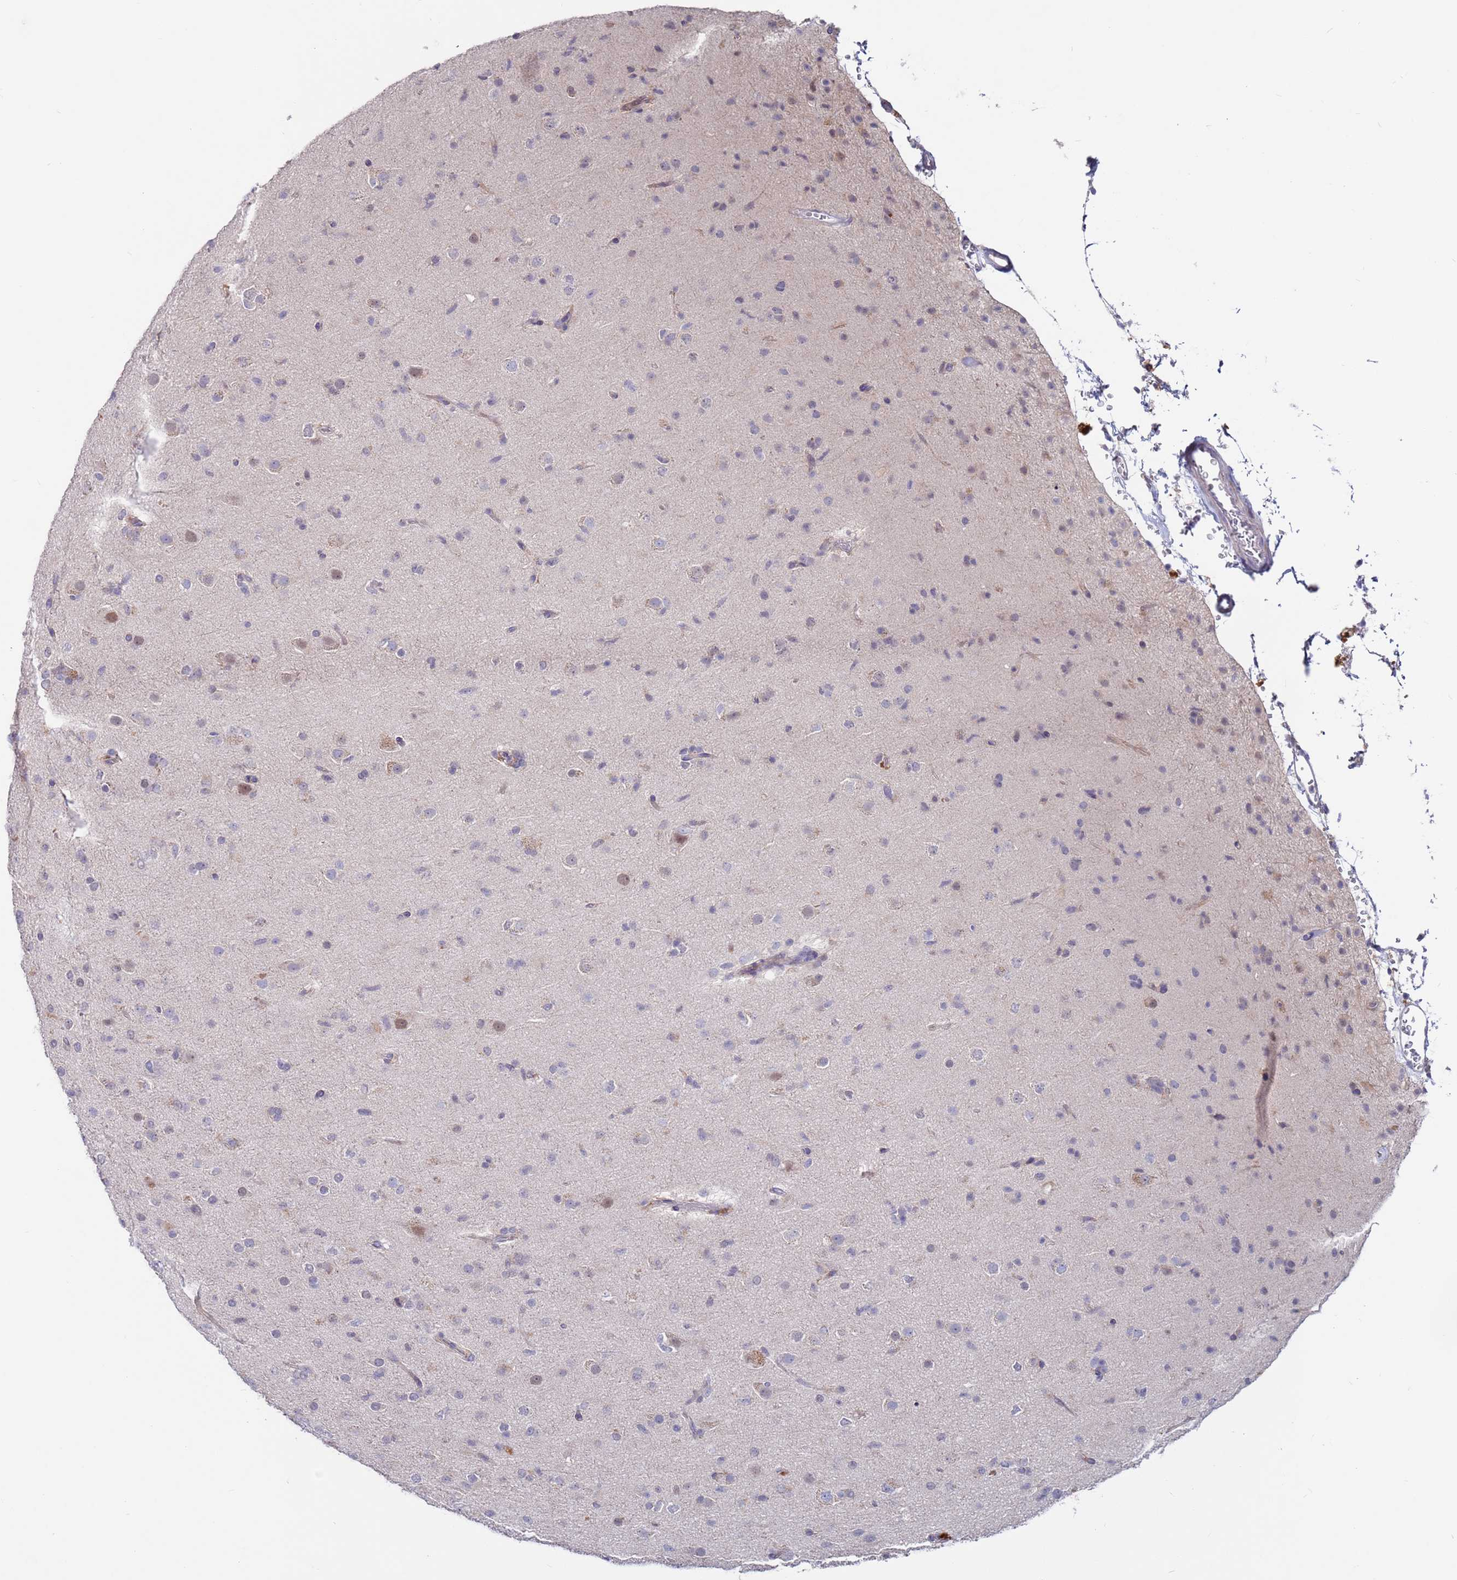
{"staining": {"intensity": "negative", "quantity": "none", "location": "none"}, "tissue": "glioma", "cell_type": "Tumor cells", "image_type": "cancer", "snomed": [{"axis": "morphology", "description": "Glioma, malignant, Low grade"}, {"axis": "topography", "description": "Brain"}], "caption": "A high-resolution image shows IHC staining of low-grade glioma (malignant), which reveals no significant expression in tumor cells.", "gene": "FBXO27", "patient": {"sex": "male", "age": 65}}